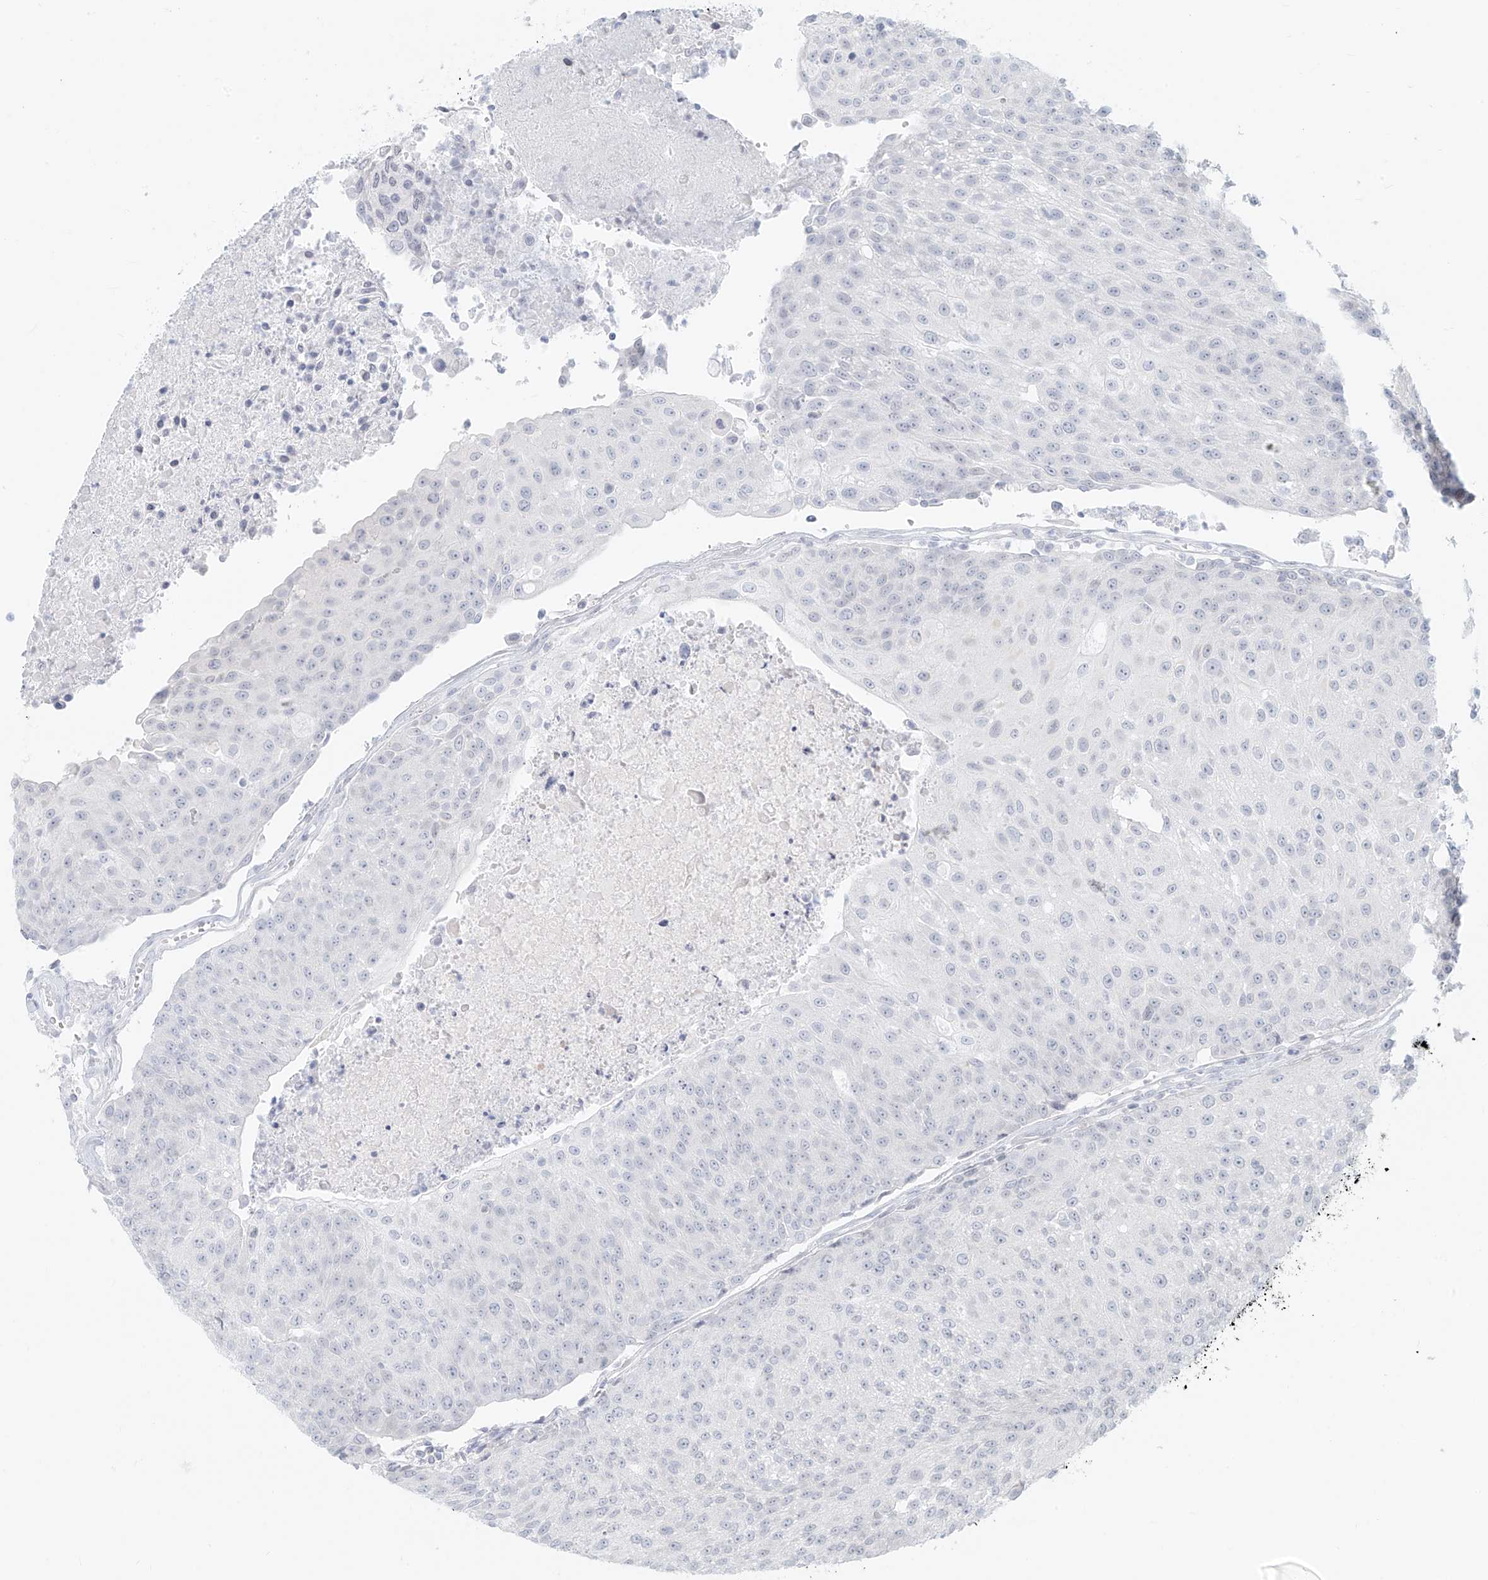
{"staining": {"intensity": "negative", "quantity": "none", "location": "none"}, "tissue": "urothelial cancer", "cell_type": "Tumor cells", "image_type": "cancer", "snomed": [{"axis": "morphology", "description": "Urothelial carcinoma, High grade"}, {"axis": "topography", "description": "Urinary bladder"}], "caption": "IHC histopathology image of high-grade urothelial carcinoma stained for a protein (brown), which displays no expression in tumor cells.", "gene": "OSBPL7", "patient": {"sex": "female", "age": 85}}